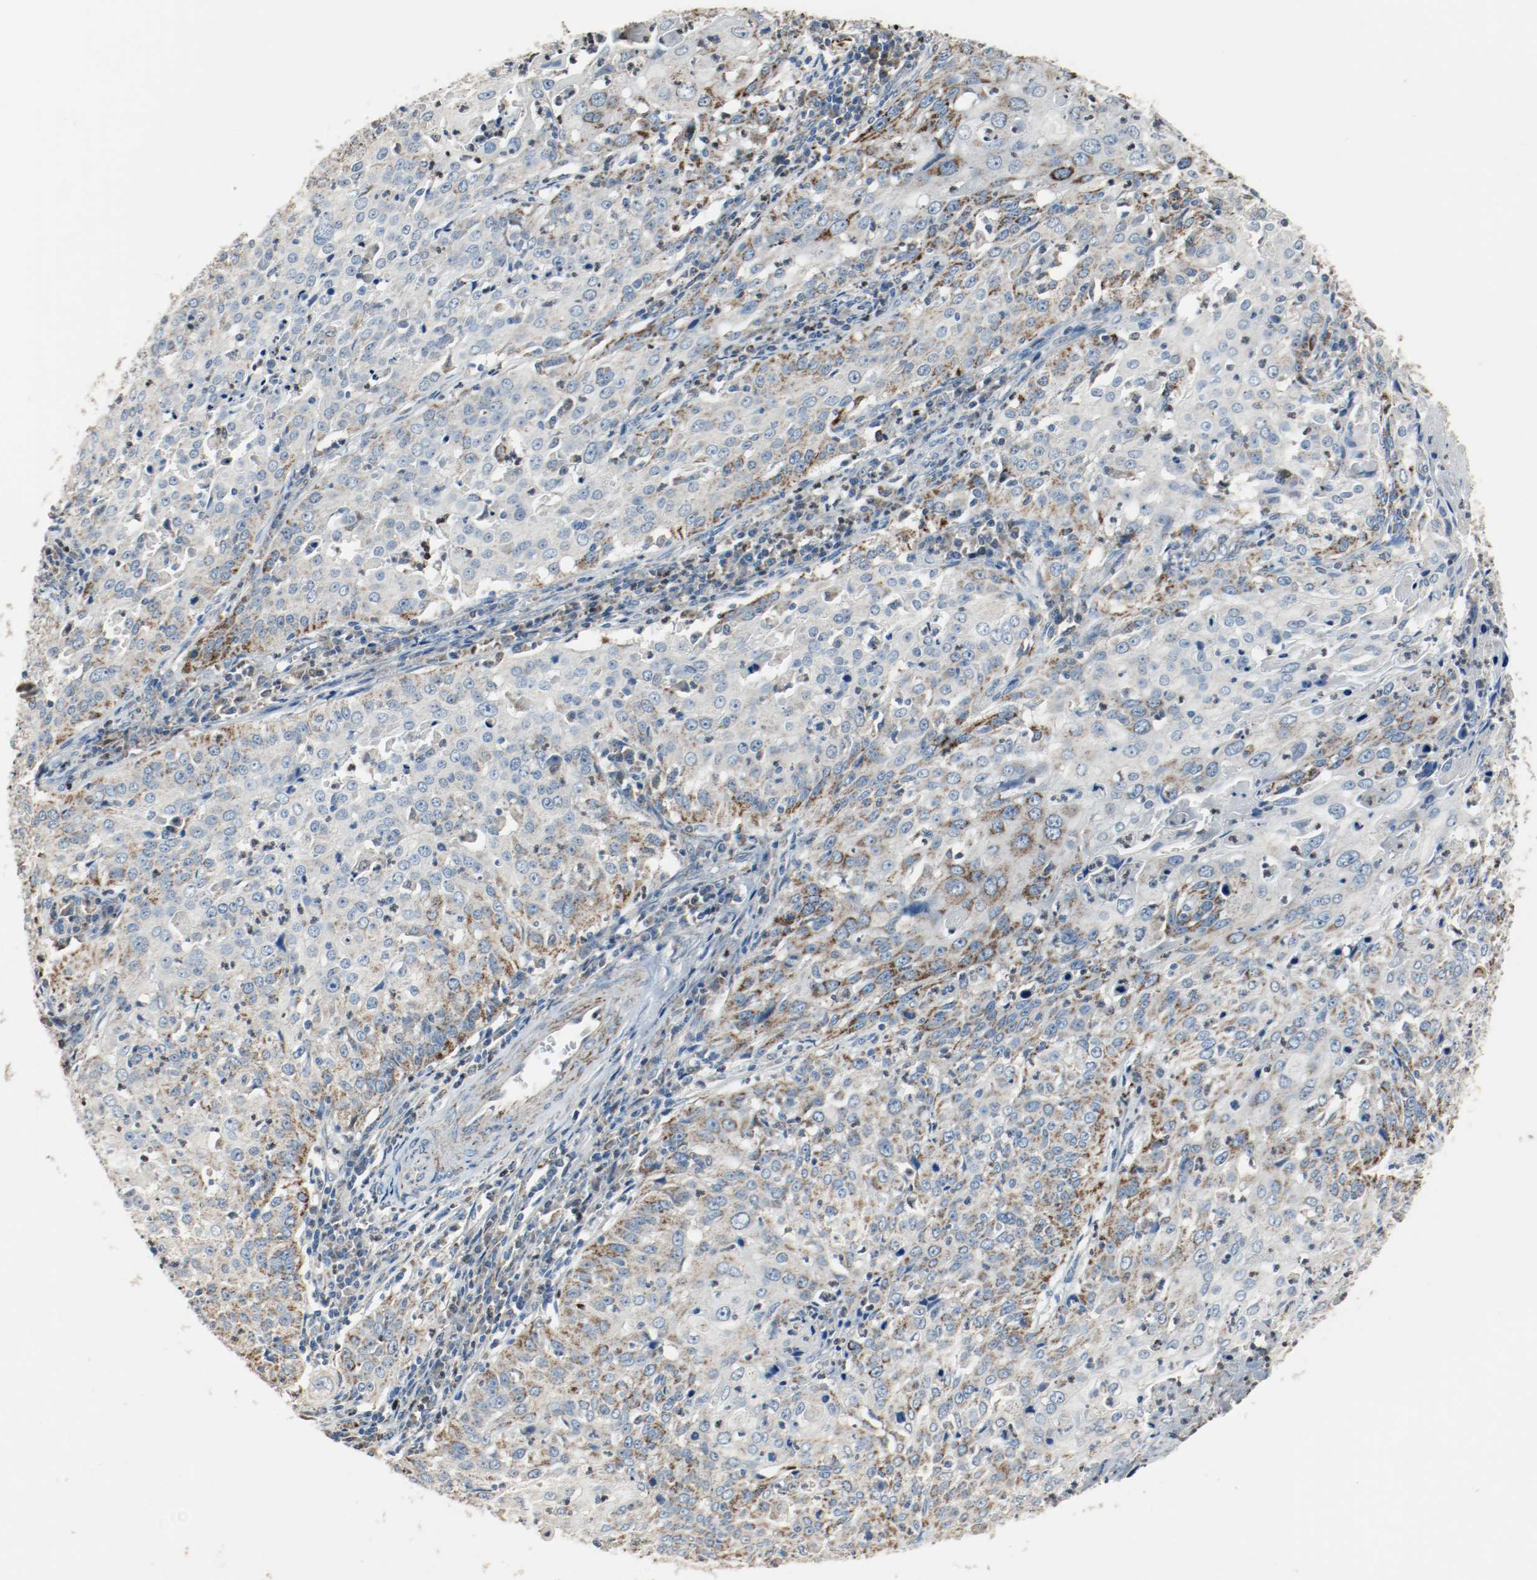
{"staining": {"intensity": "strong", "quantity": "25%-75%", "location": "cytoplasmic/membranous"}, "tissue": "cervical cancer", "cell_type": "Tumor cells", "image_type": "cancer", "snomed": [{"axis": "morphology", "description": "Squamous cell carcinoma, NOS"}, {"axis": "topography", "description": "Cervix"}], "caption": "IHC micrograph of human cervical squamous cell carcinoma stained for a protein (brown), which reveals high levels of strong cytoplasmic/membranous positivity in approximately 25%-75% of tumor cells.", "gene": "ALDH4A1", "patient": {"sex": "female", "age": 39}}